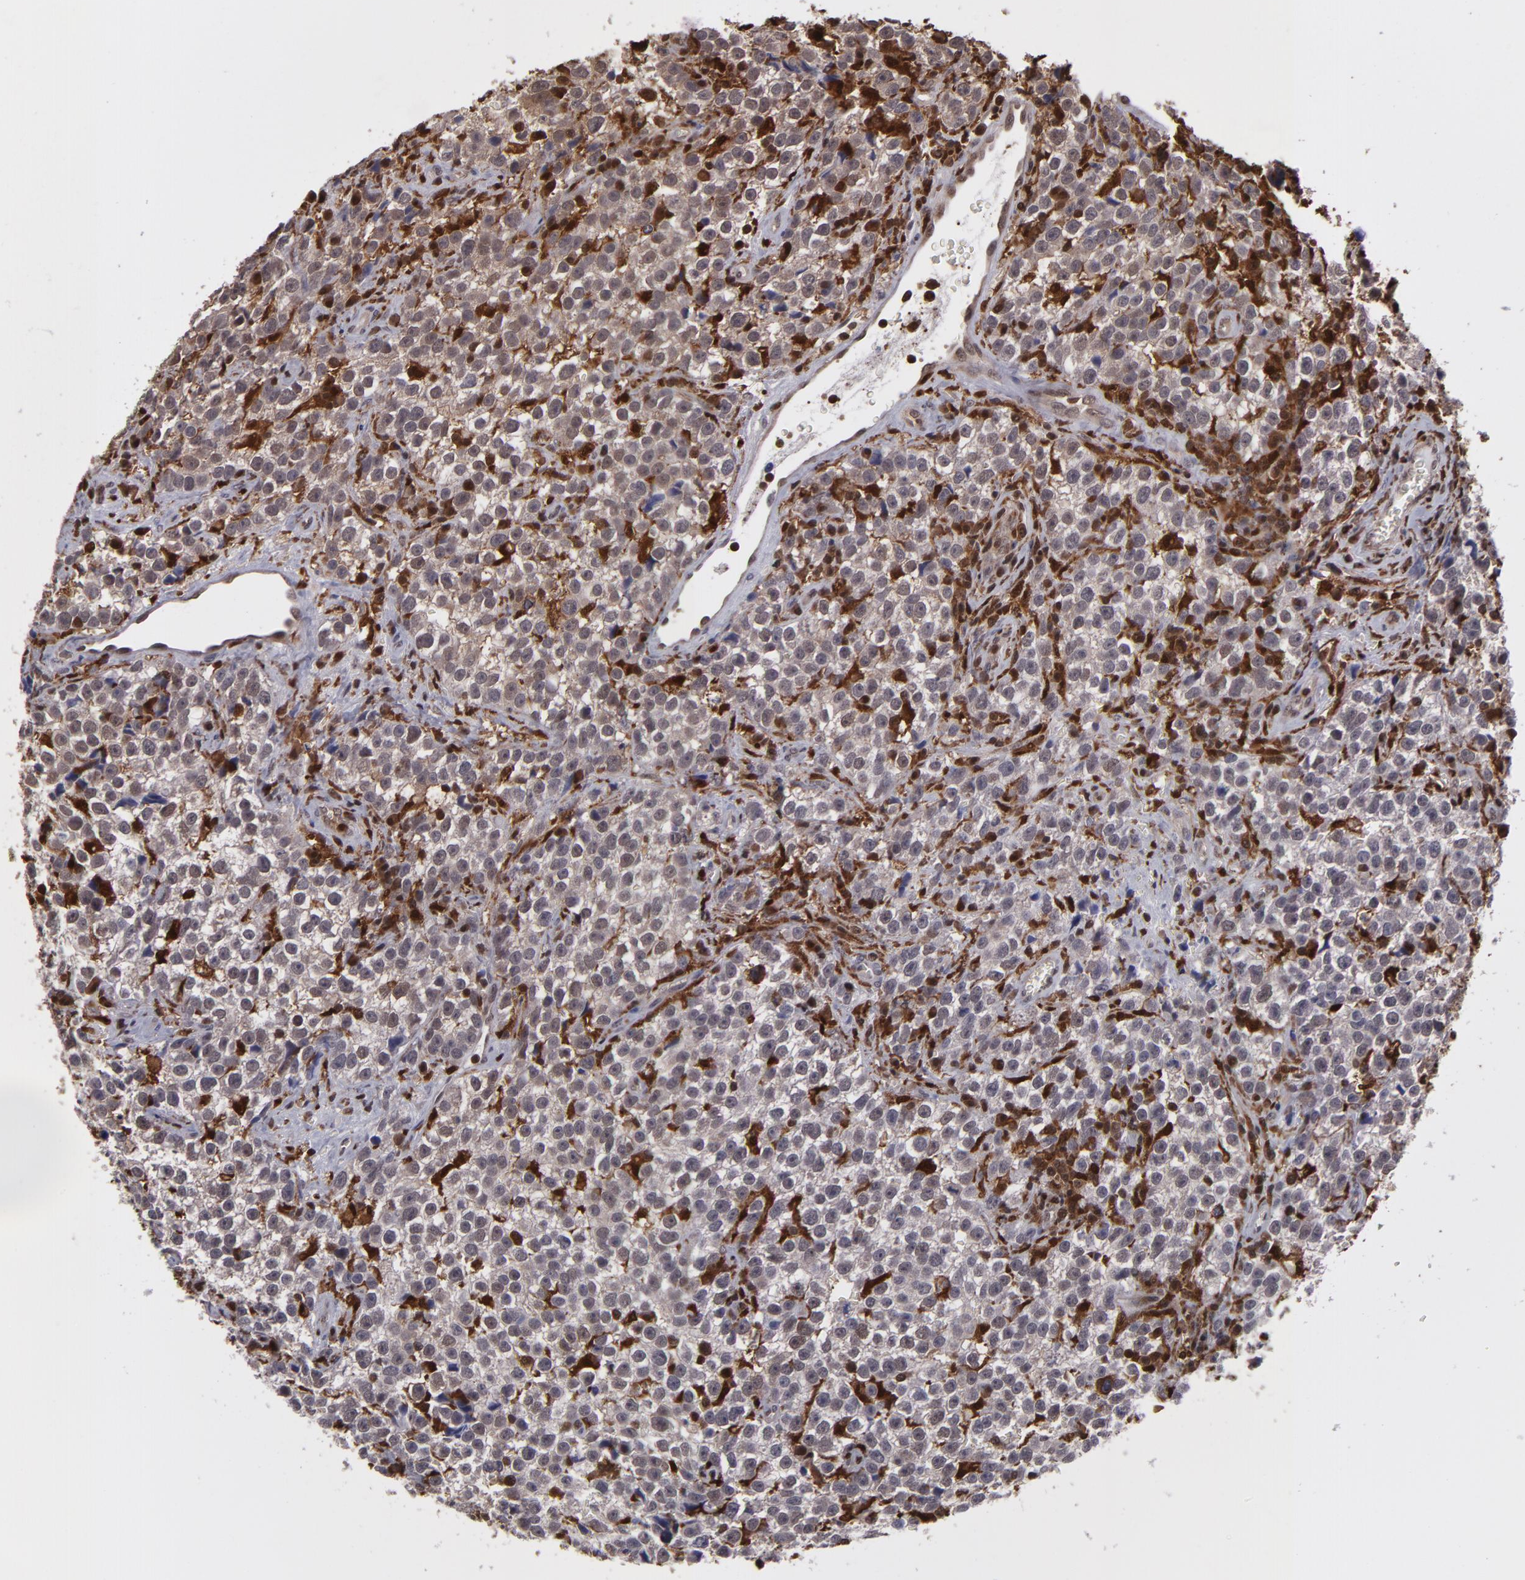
{"staining": {"intensity": "weak", "quantity": ">75%", "location": "cytoplasmic/membranous,nuclear"}, "tissue": "testis cancer", "cell_type": "Tumor cells", "image_type": "cancer", "snomed": [{"axis": "morphology", "description": "Seminoma, NOS"}, {"axis": "topography", "description": "Testis"}], "caption": "This photomicrograph exhibits immunohistochemistry (IHC) staining of human testis seminoma, with low weak cytoplasmic/membranous and nuclear expression in approximately >75% of tumor cells.", "gene": "GRB2", "patient": {"sex": "male", "age": 38}}